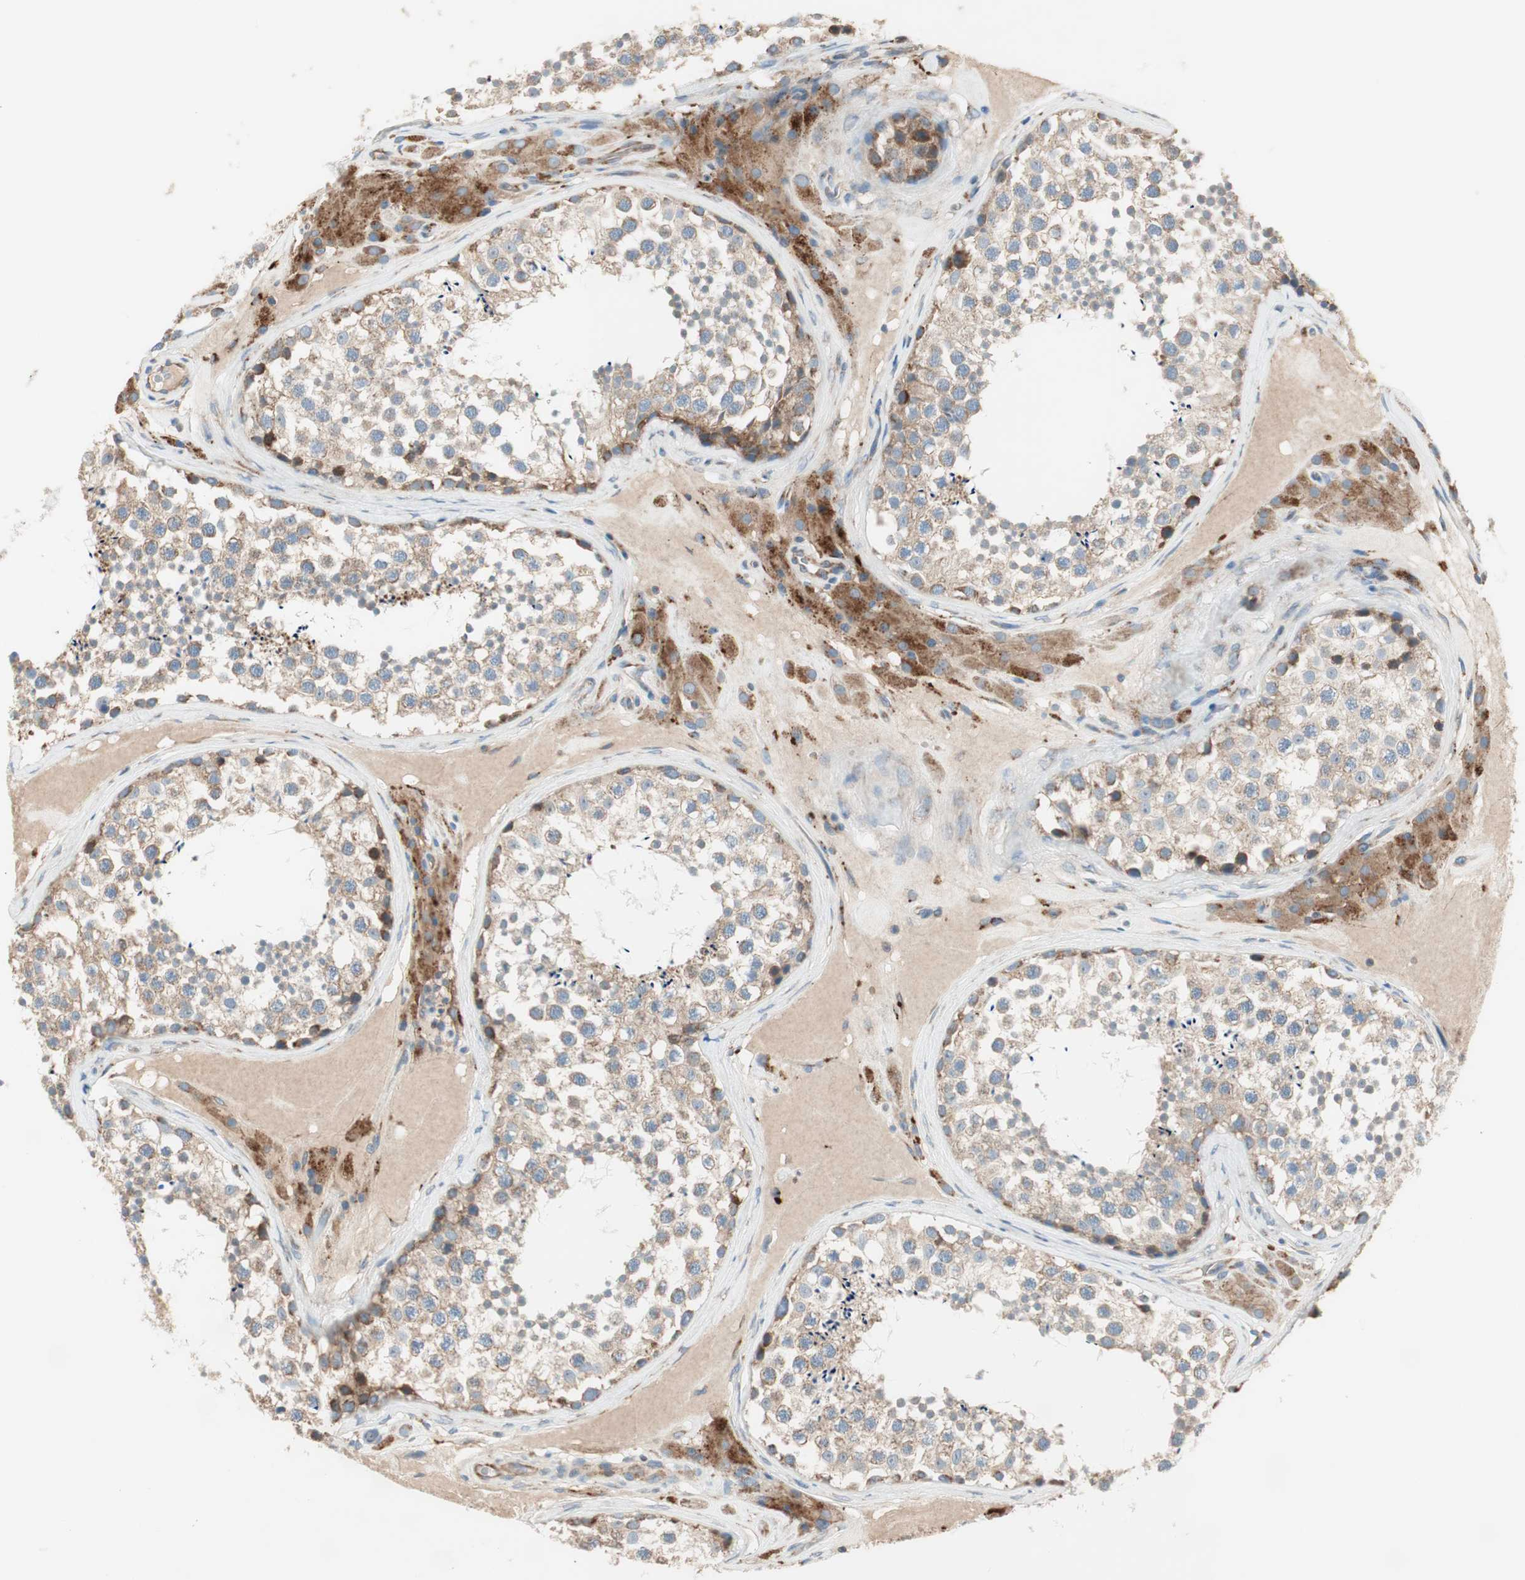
{"staining": {"intensity": "moderate", "quantity": ">75%", "location": "cytoplasmic/membranous"}, "tissue": "testis", "cell_type": "Cells in seminiferous ducts", "image_type": "normal", "snomed": [{"axis": "morphology", "description": "Normal tissue, NOS"}, {"axis": "topography", "description": "Testis"}], "caption": "Immunohistochemistry histopathology image of unremarkable human testis stained for a protein (brown), which displays medium levels of moderate cytoplasmic/membranous expression in approximately >75% of cells in seminiferous ducts.", "gene": "RPL23", "patient": {"sex": "male", "age": 46}}